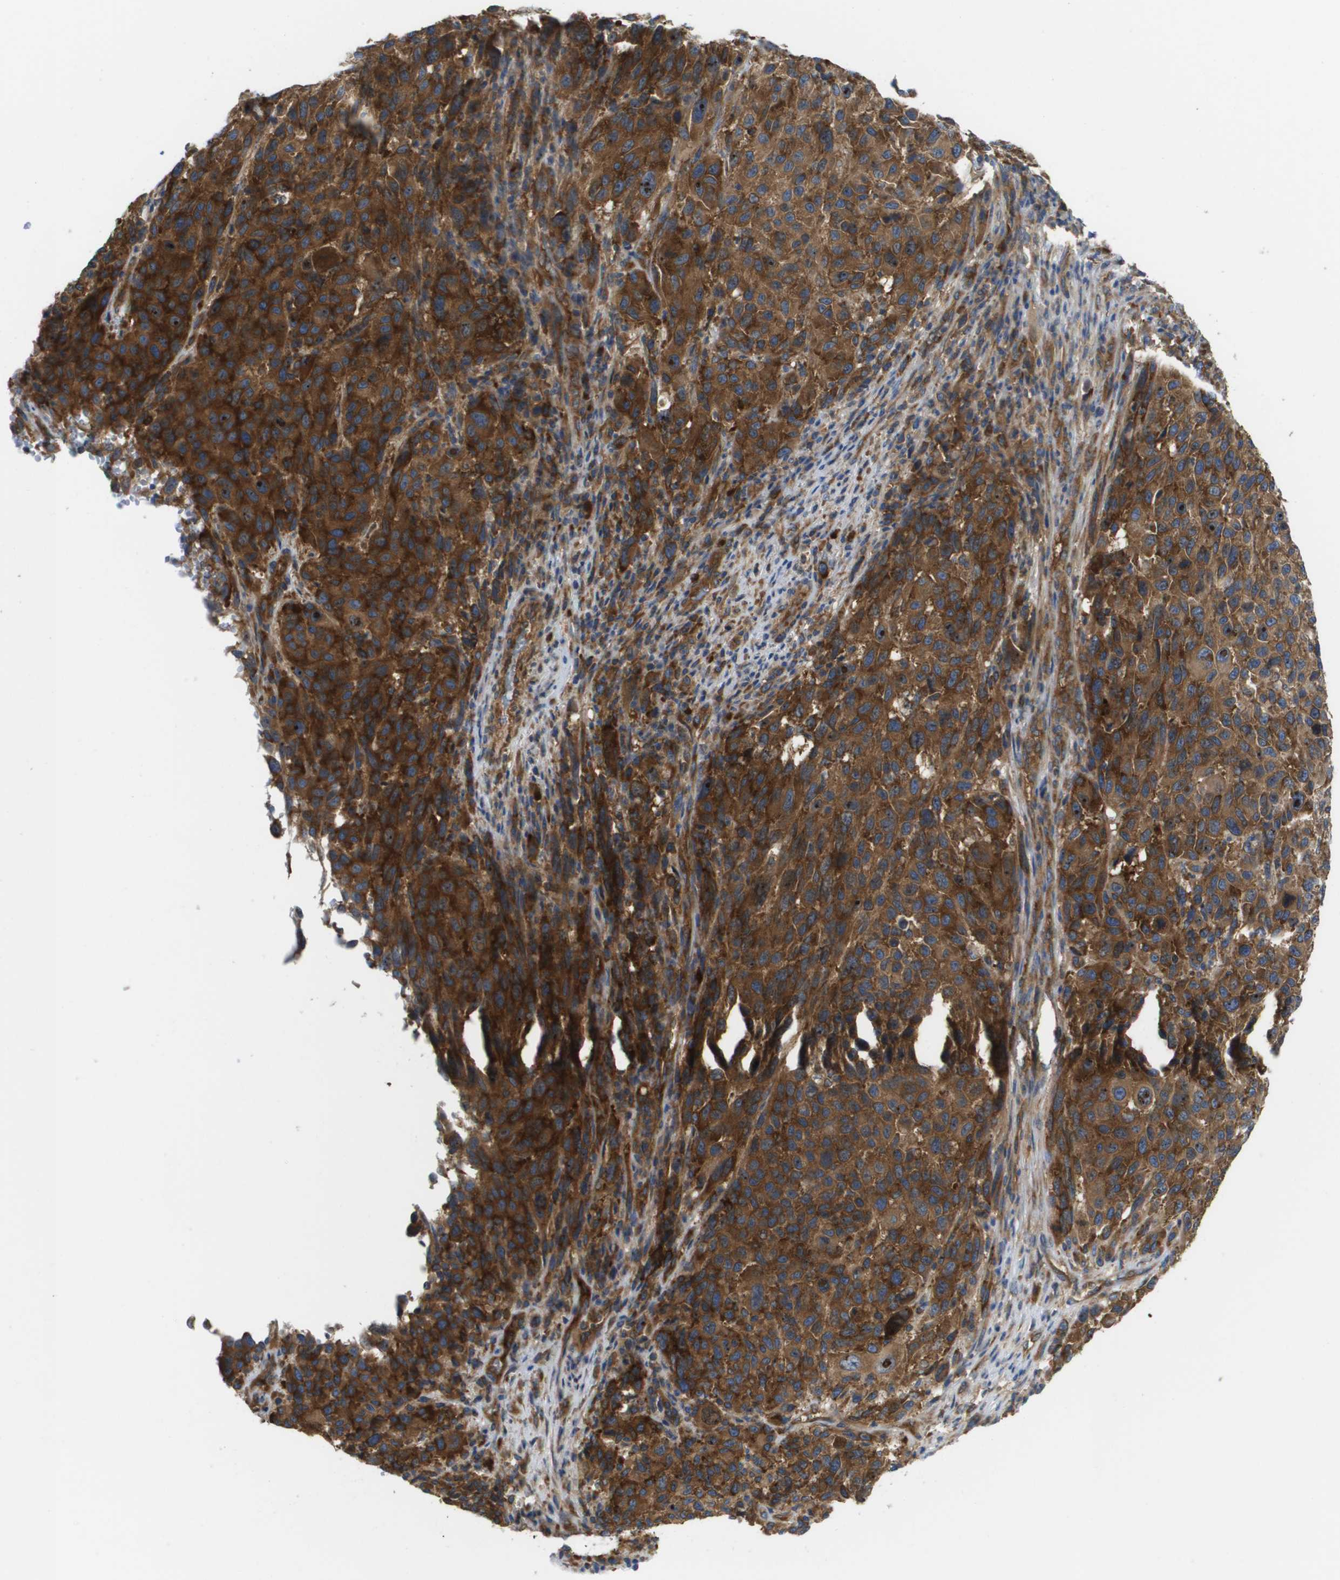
{"staining": {"intensity": "strong", "quantity": ">75%", "location": "cytoplasmic/membranous"}, "tissue": "melanoma", "cell_type": "Tumor cells", "image_type": "cancer", "snomed": [{"axis": "morphology", "description": "Malignant melanoma, Metastatic site"}, {"axis": "topography", "description": "Lymph node"}], "caption": "Melanoma stained with DAB (3,3'-diaminobenzidine) immunohistochemistry displays high levels of strong cytoplasmic/membranous expression in approximately >75% of tumor cells. (brown staining indicates protein expression, while blue staining denotes nuclei).", "gene": "EIF4G2", "patient": {"sex": "male", "age": 61}}